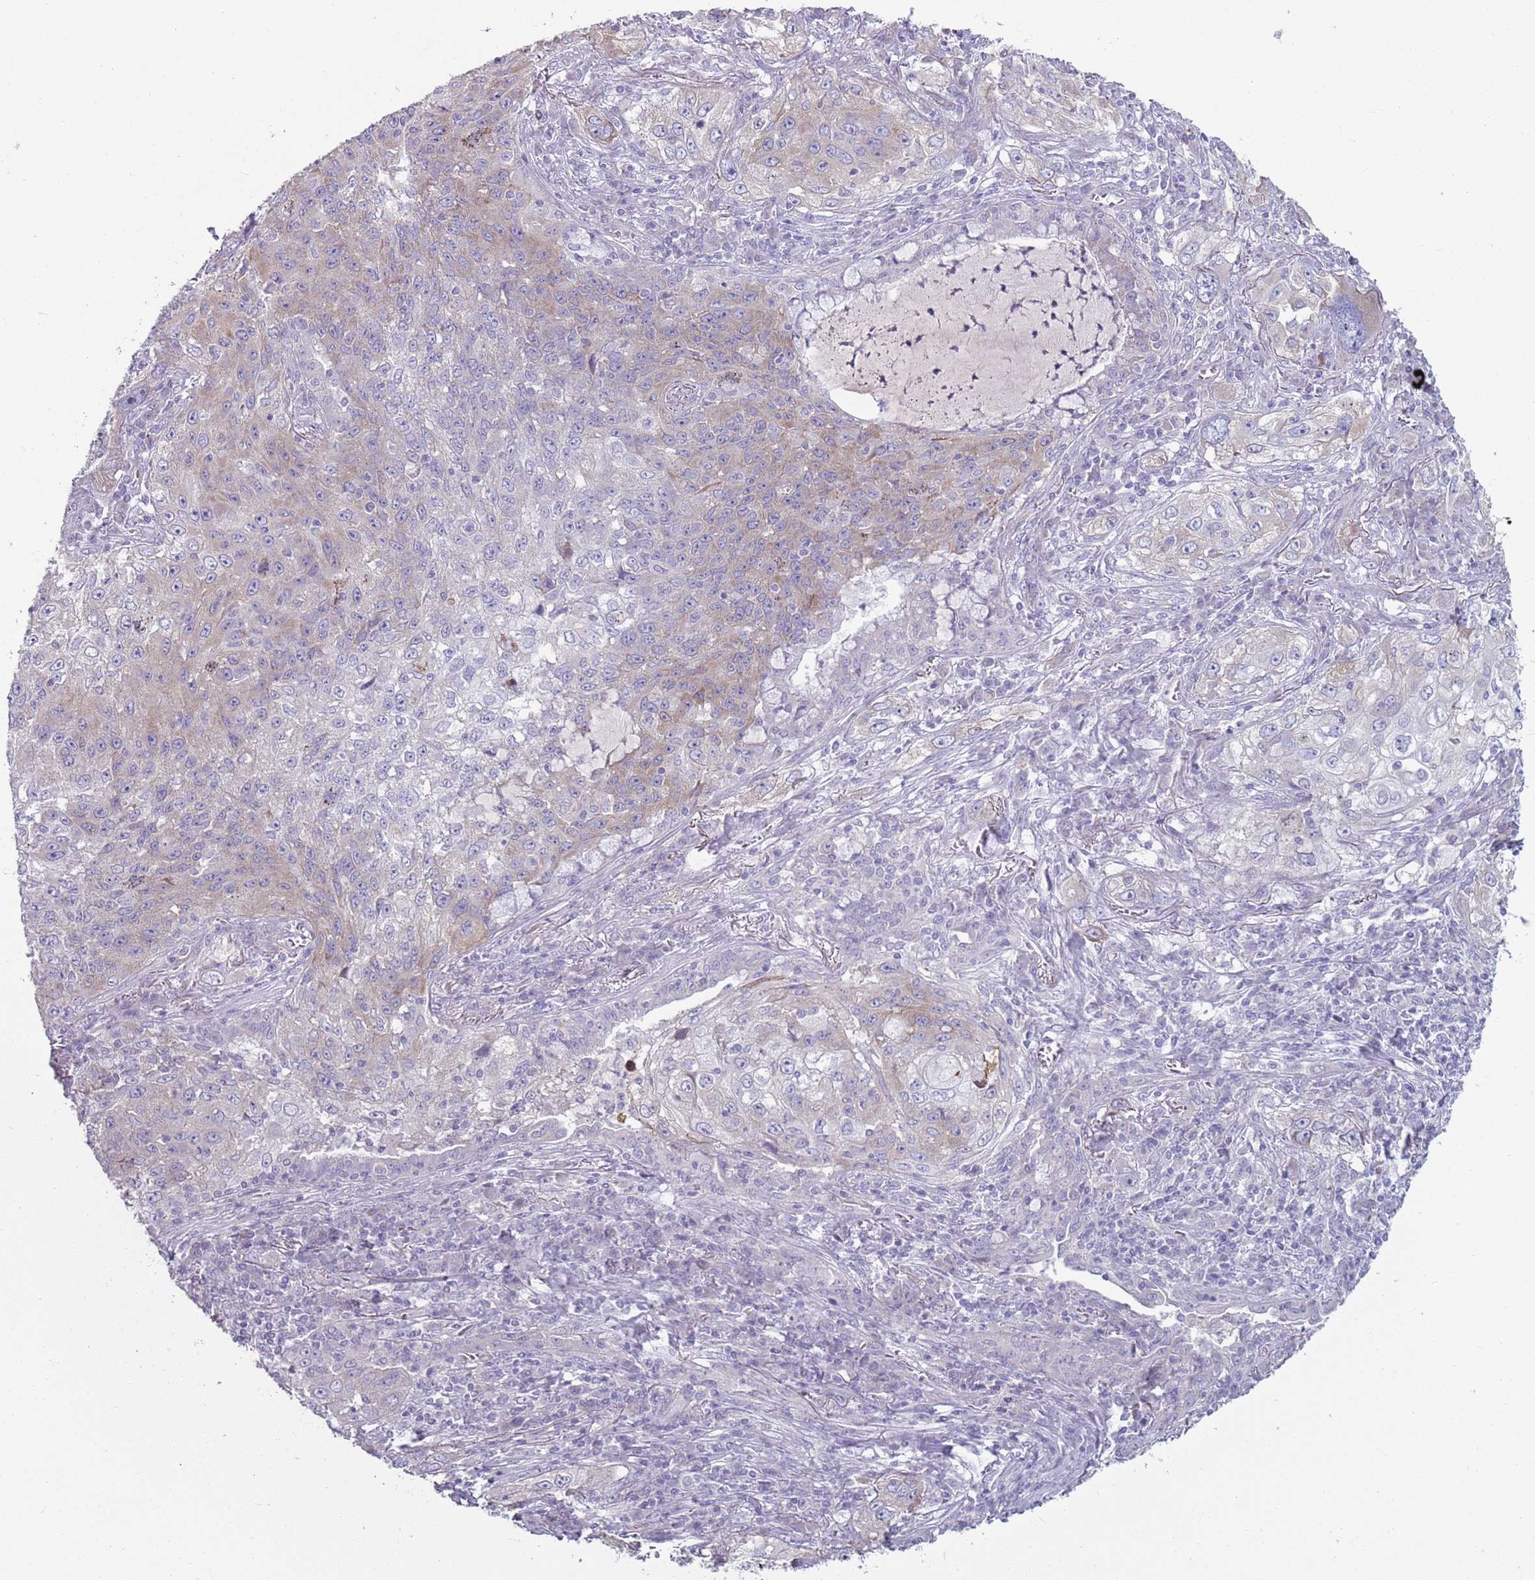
{"staining": {"intensity": "weak", "quantity": "<25%", "location": "cytoplasmic/membranous"}, "tissue": "lung cancer", "cell_type": "Tumor cells", "image_type": "cancer", "snomed": [{"axis": "morphology", "description": "Squamous cell carcinoma, NOS"}, {"axis": "topography", "description": "Lung"}], "caption": "The immunohistochemistry (IHC) photomicrograph has no significant staining in tumor cells of lung cancer (squamous cell carcinoma) tissue.", "gene": "ZNF583", "patient": {"sex": "female", "age": 69}}